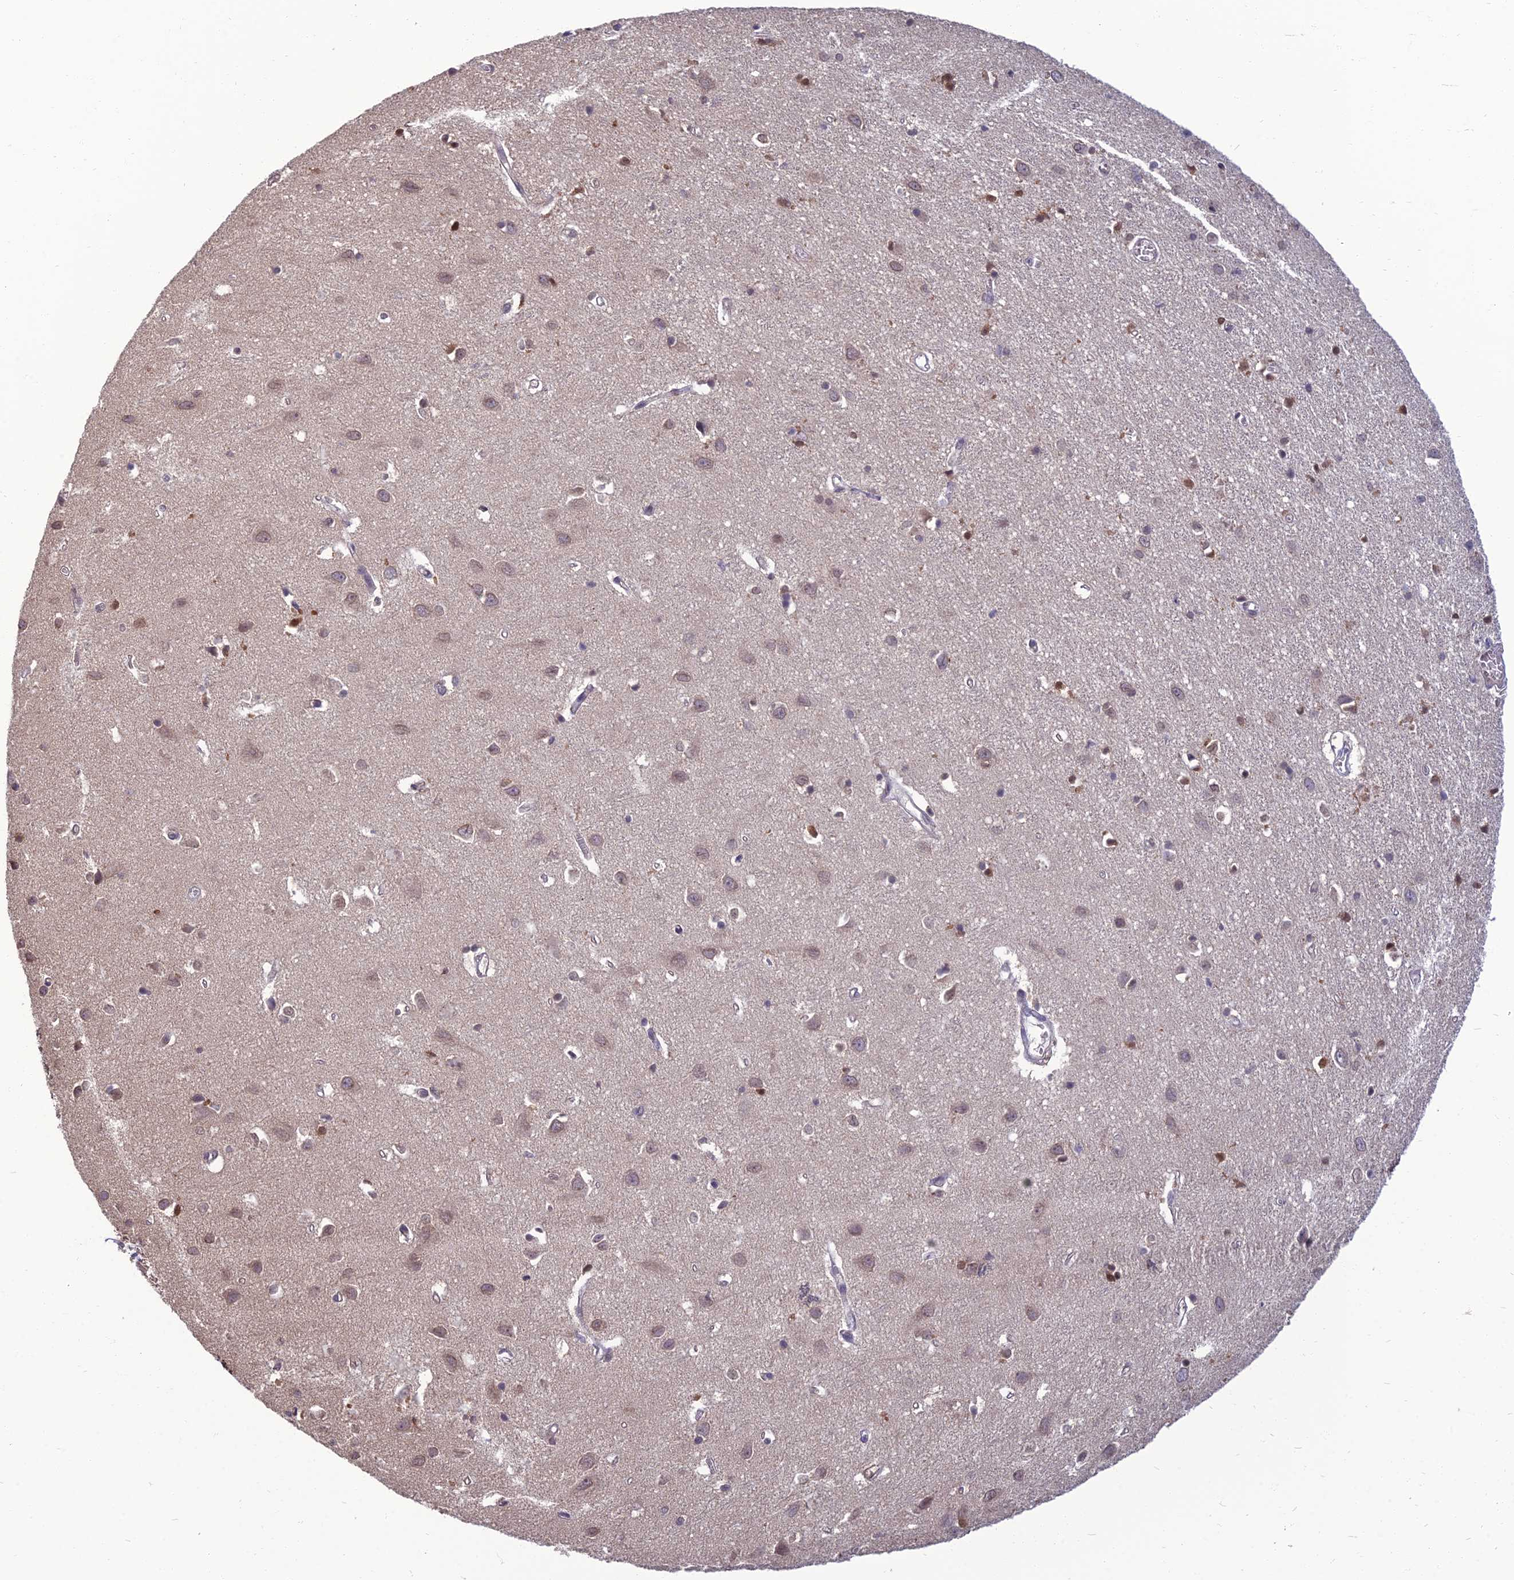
{"staining": {"intensity": "negative", "quantity": "none", "location": "none"}, "tissue": "cerebral cortex", "cell_type": "Endothelial cells", "image_type": "normal", "snomed": [{"axis": "morphology", "description": "Normal tissue, NOS"}, {"axis": "topography", "description": "Cerebral cortex"}], "caption": "Immunohistochemistry photomicrograph of benign human cerebral cortex stained for a protein (brown), which demonstrates no expression in endothelial cells. (DAB (3,3'-diaminobenzidine) immunohistochemistry with hematoxylin counter stain).", "gene": "NR4A3", "patient": {"sex": "female", "age": 64}}